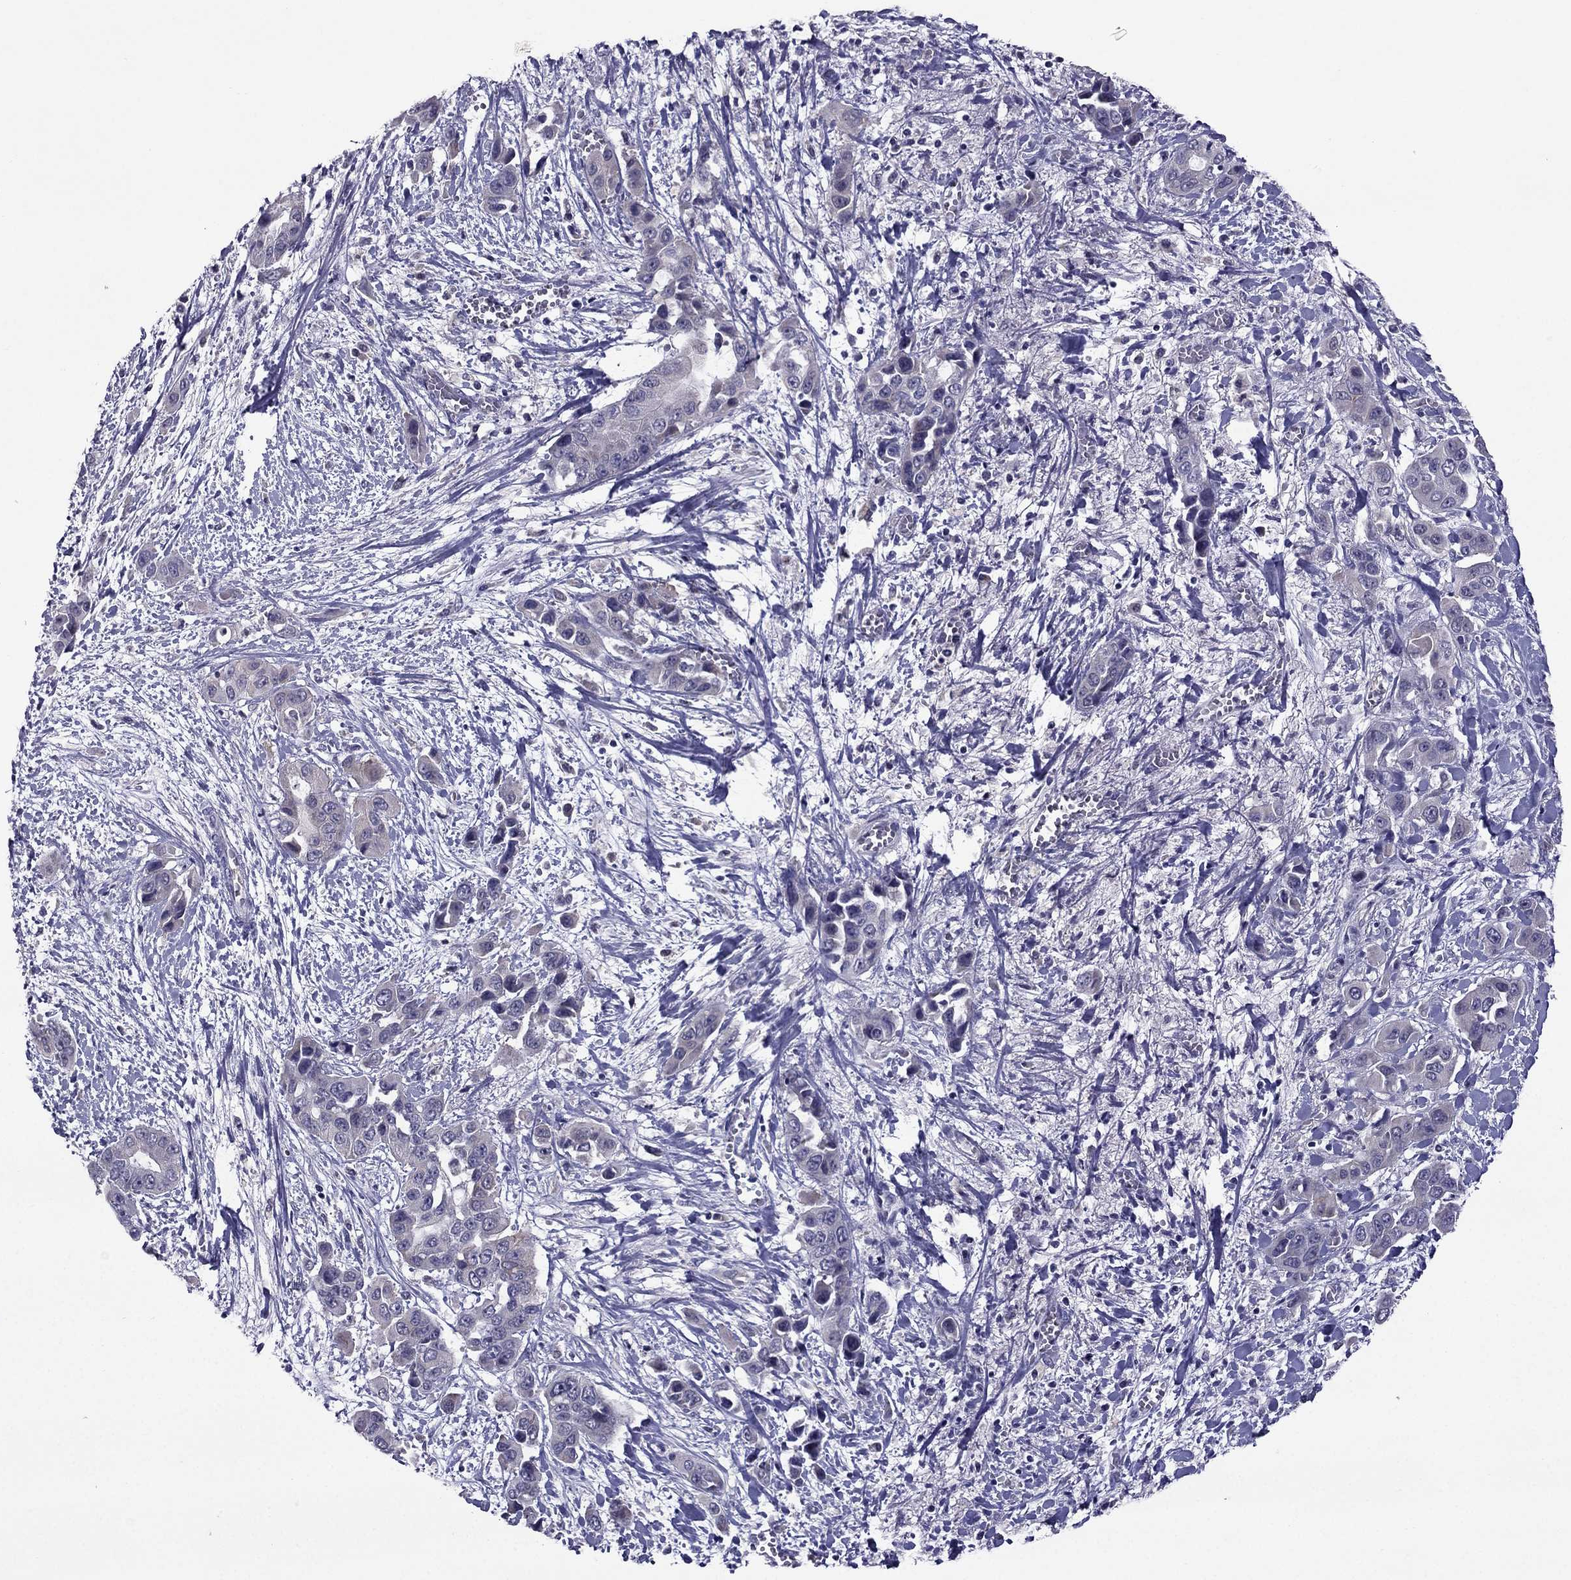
{"staining": {"intensity": "negative", "quantity": "none", "location": "none"}, "tissue": "liver cancer", "cell_type": "Tumor cells", "image_type": "cancer", "snomed": [{"axis": "morphology", "description": "Cholangiocarcinoma"}, {"axis": "topography", "description": "Liver"}], "caption": "Immunohistochemistry image of liver cholangiocarcinoma stained for a protein (brown), which exhibits no staining in tumor cells.", "gene": "CDK5", "patient": {"sex": "female", "age": 52}}